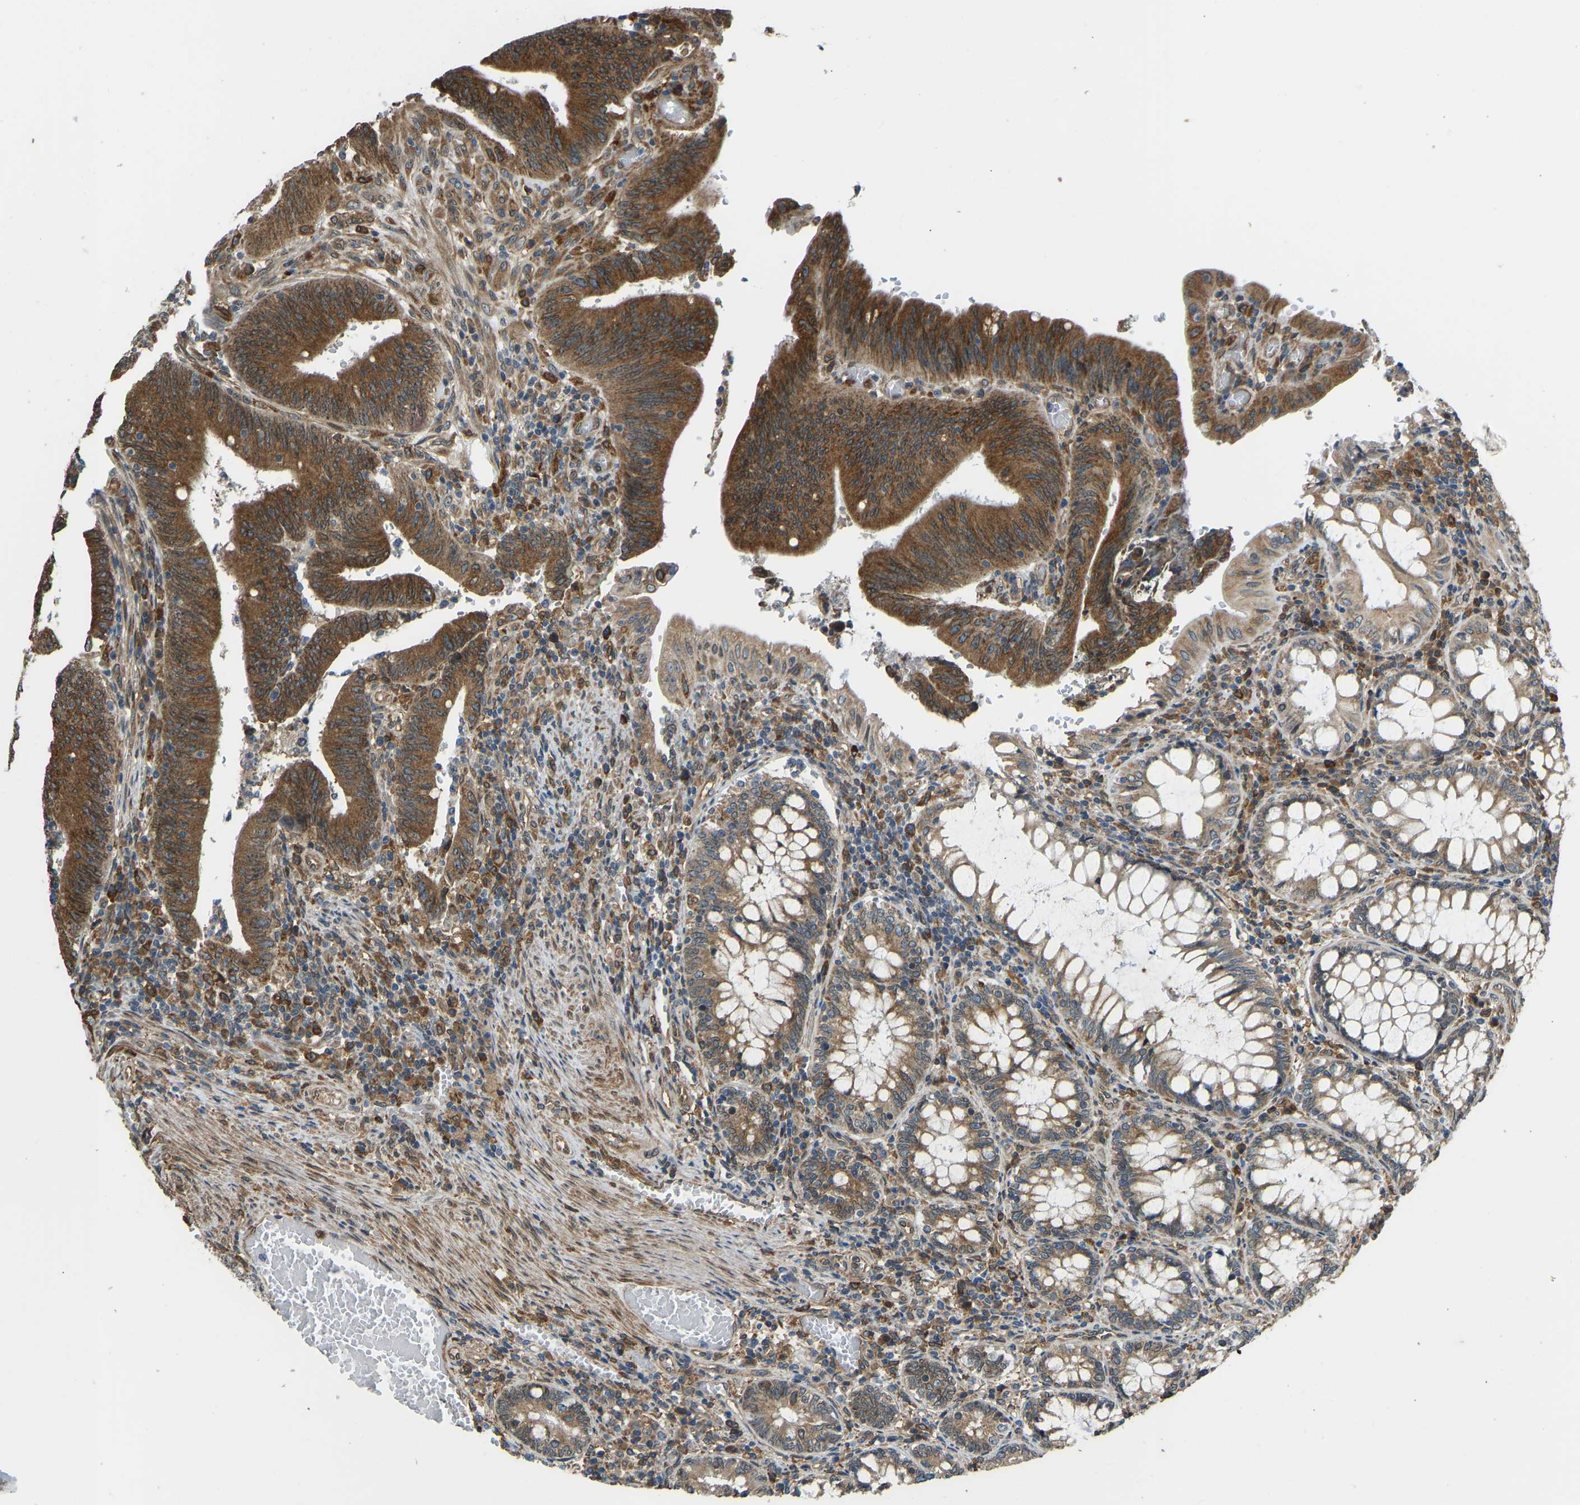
{"staining": {"intensity": "strong", "quantity": ">75%", "location": "cytoplasmic/membranous"}, "tissue": "colorectal cancer", "cell_type": "Tumor cells", "image_type": "cancer", "snomed": [{"axis": "morphology", "description": "Normal tissue, NOS"}, {"axis": "morphology", "description": "Adenocarcinoma, NOS"}, {"axis": "topography", "description": "Rectum"}], "caption": "DAB immunohistochemical staining of colorectal cancer (adenocarcinoma) displays strong cytoplasmic/membranous protein positivity in about >75% of tumor cells.", "gene": "OS9", "patient": {"sex": "female", "age": 66}}